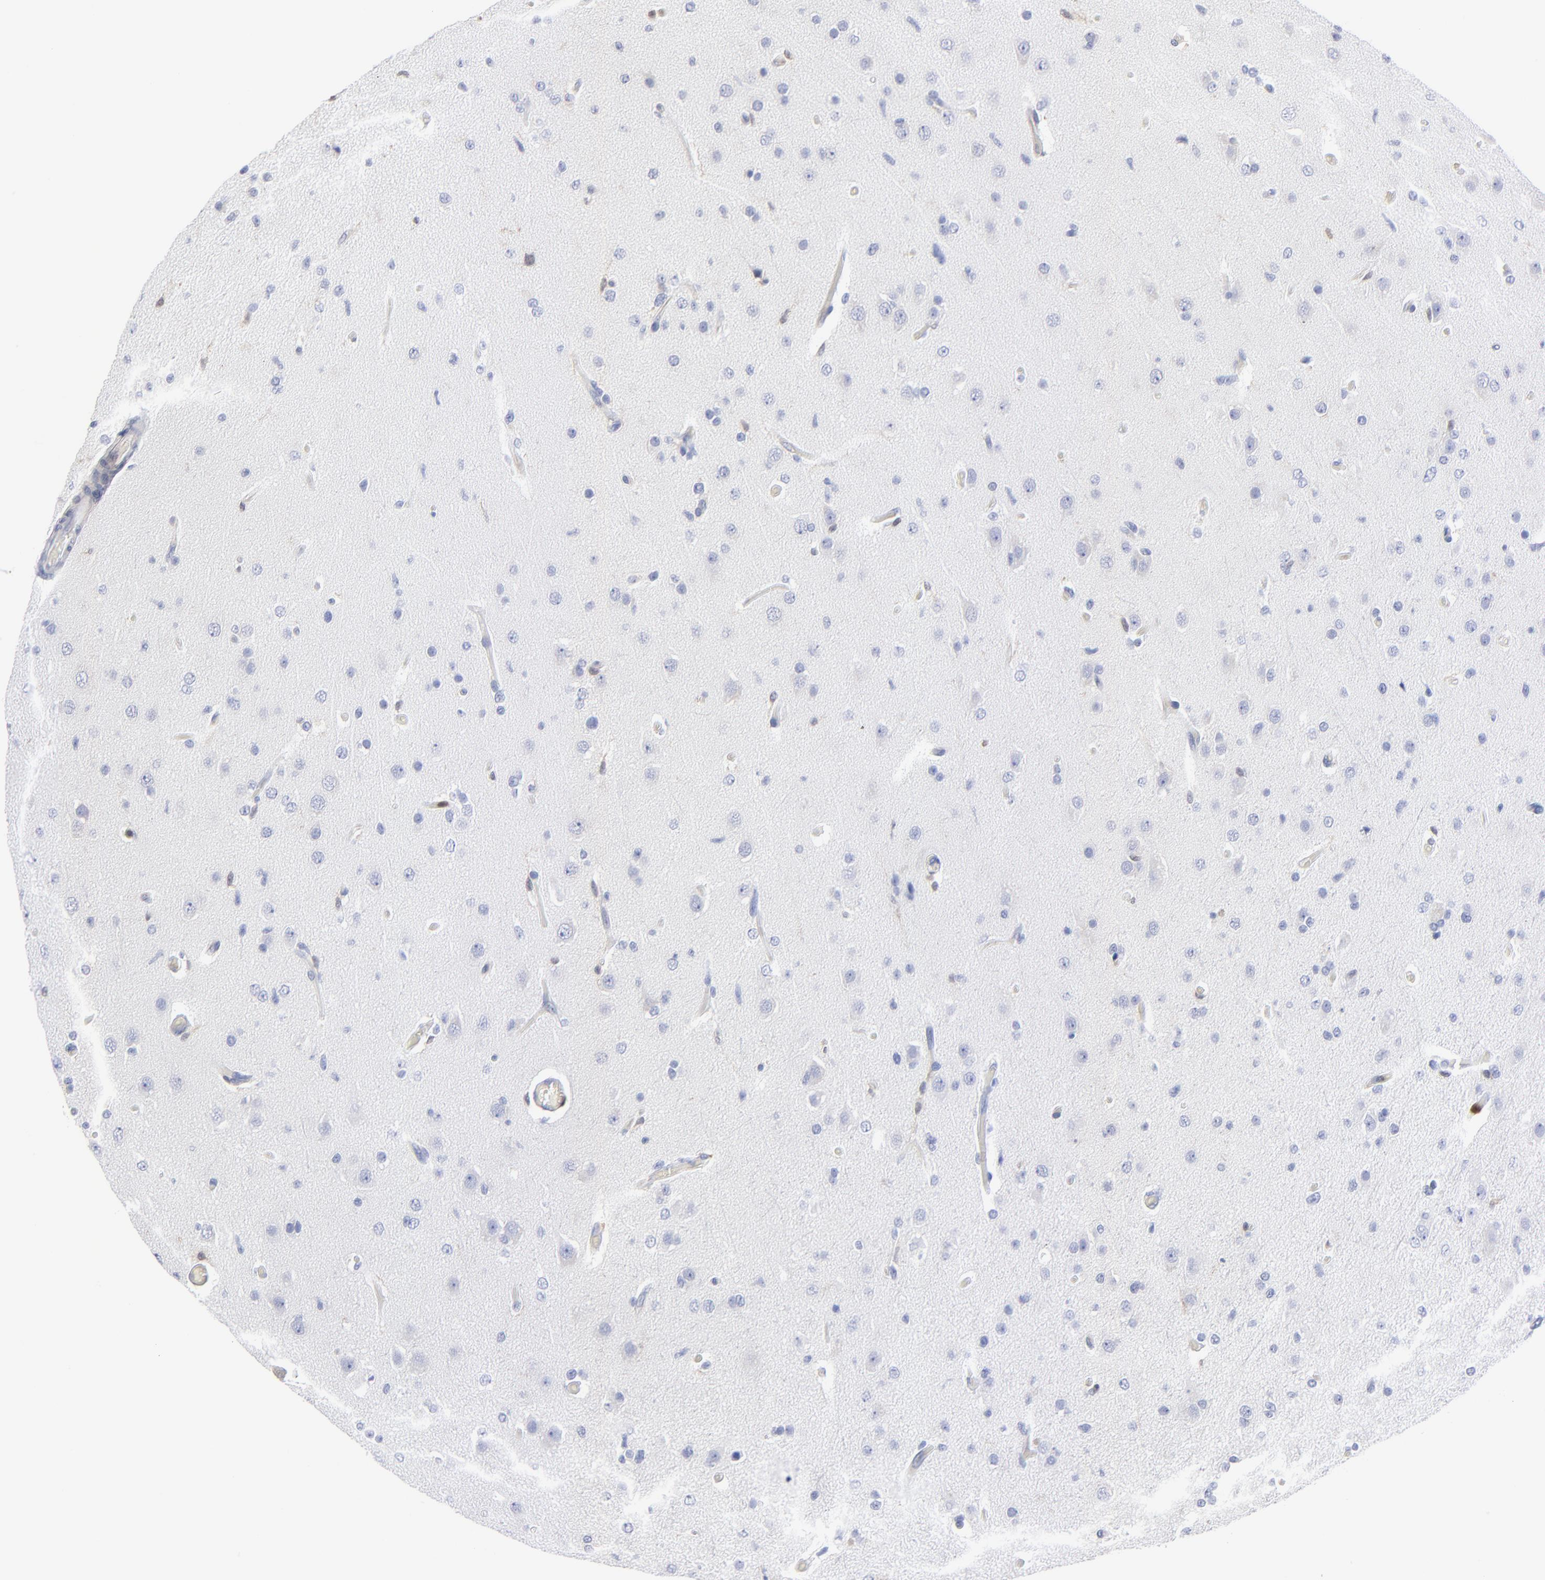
{"staining": {"intensity": "negative", "quantity": "none", "location": "none"}, "tissue": "glioma", "cell_type": "Tumor cells", "image_type": "cancer", "snomed": [{"axis": "morphology", "description": "Glioma, malignant, High grade"}, {"axis": "topography", "description": "Brain"}], "caption": "The photomicrograph displays no staining of tumor cells in malignant glioma (high-grade). (DAB immunohistochemistry (IHC), high magnification).", "gene": "TBXT", "patient": {"sex": "male", "age": 33}}